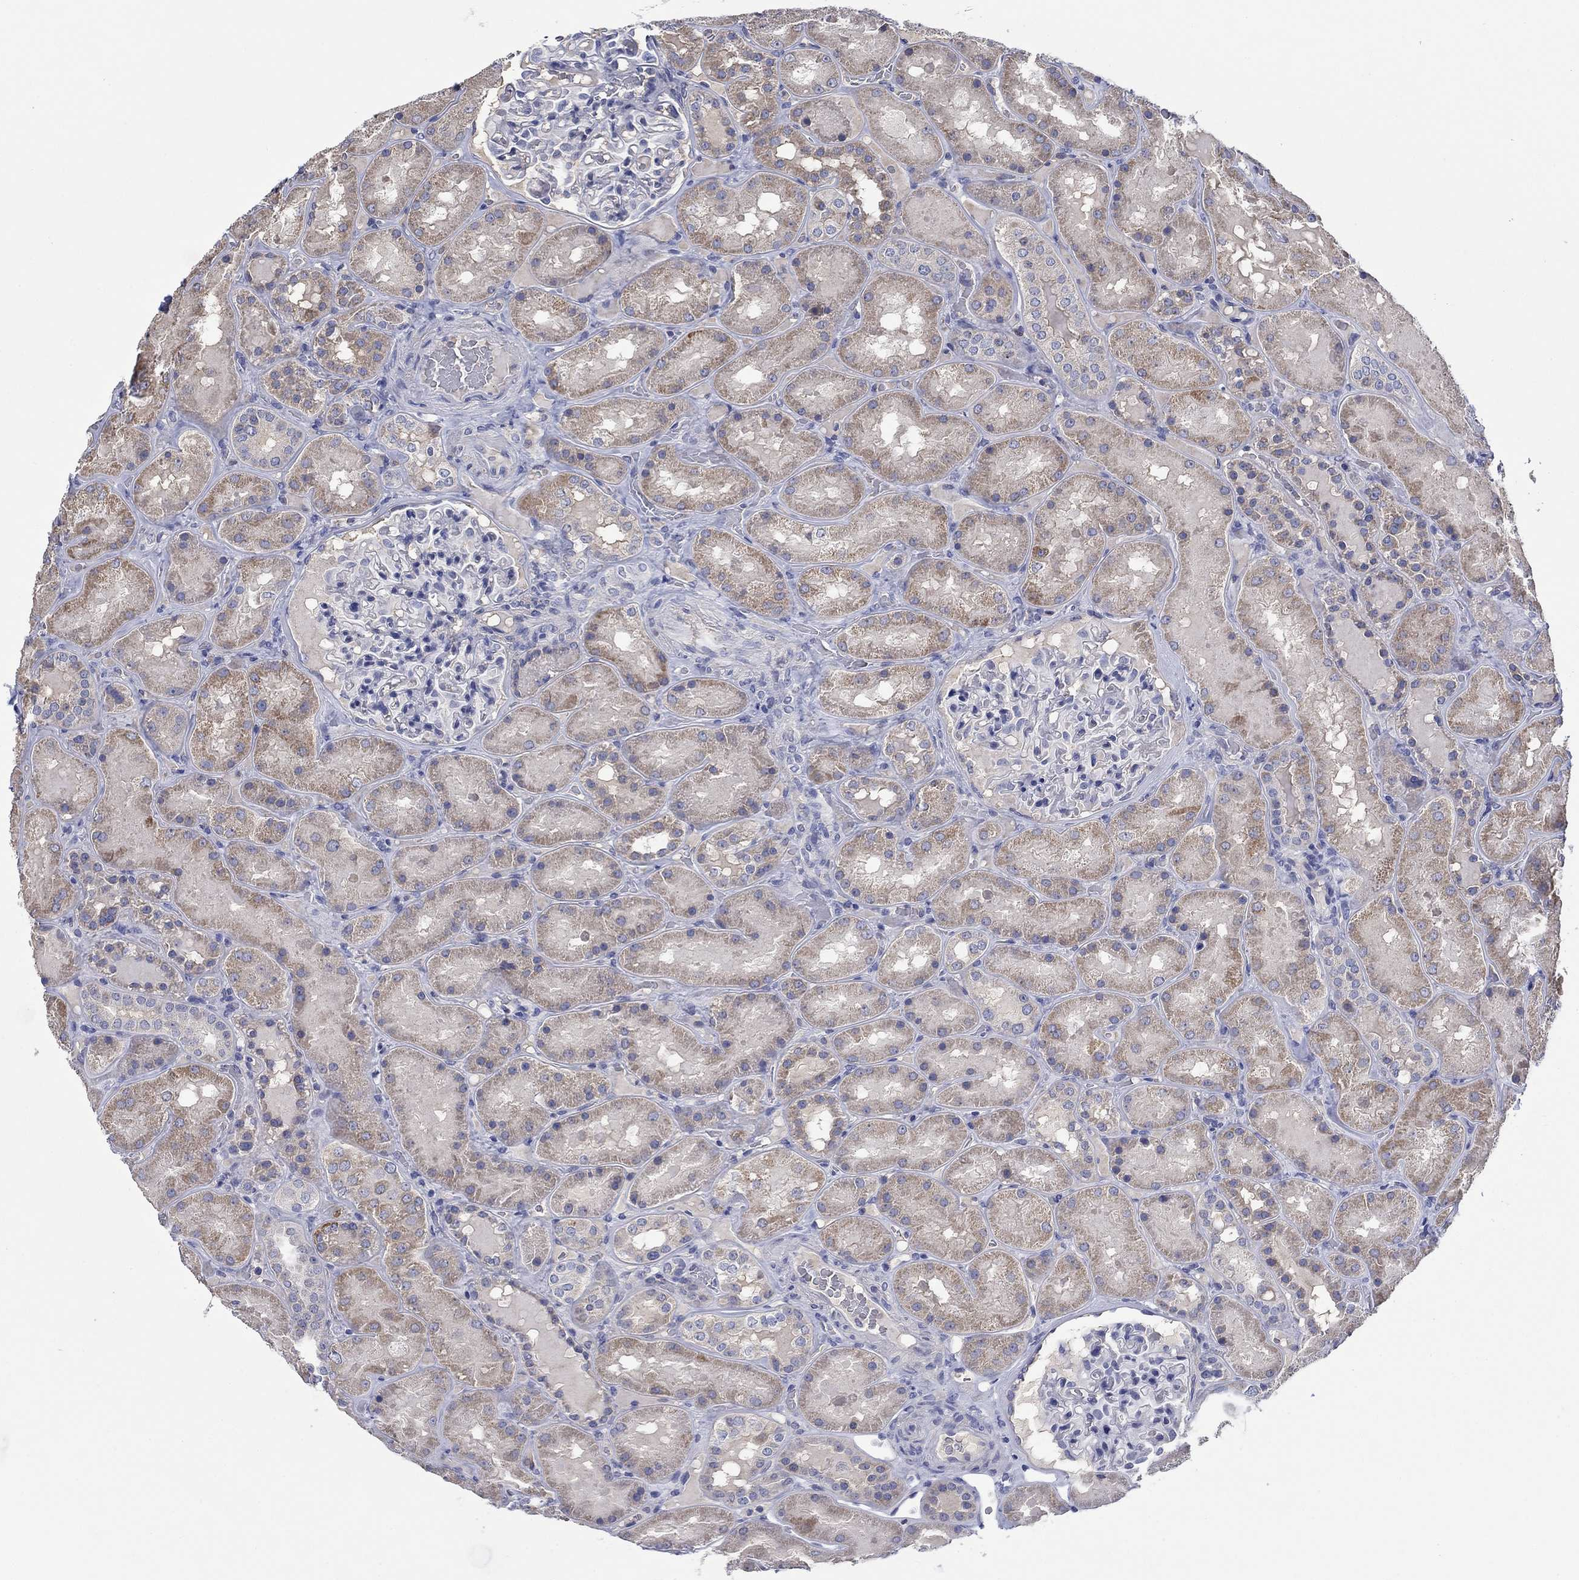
{"staining": {"intensity": "negative", "quantity": "none", "location": "none"}, "tissue": "kidney", "cell_type": "Cells in glomeruli", "image_type": "normal", "snomed": [{"axis": "morphology", "description": "Normal tissue, NOS"}, {"axis": "topography", "description": "Kidney"}], "caption": "This is an immunohistochemistry (IHC) micrograph of benign kidney. There is no staining in cells in glomeruli.", "gene": "CLVS1", "patient": {"sex": "male", "age": 73}}